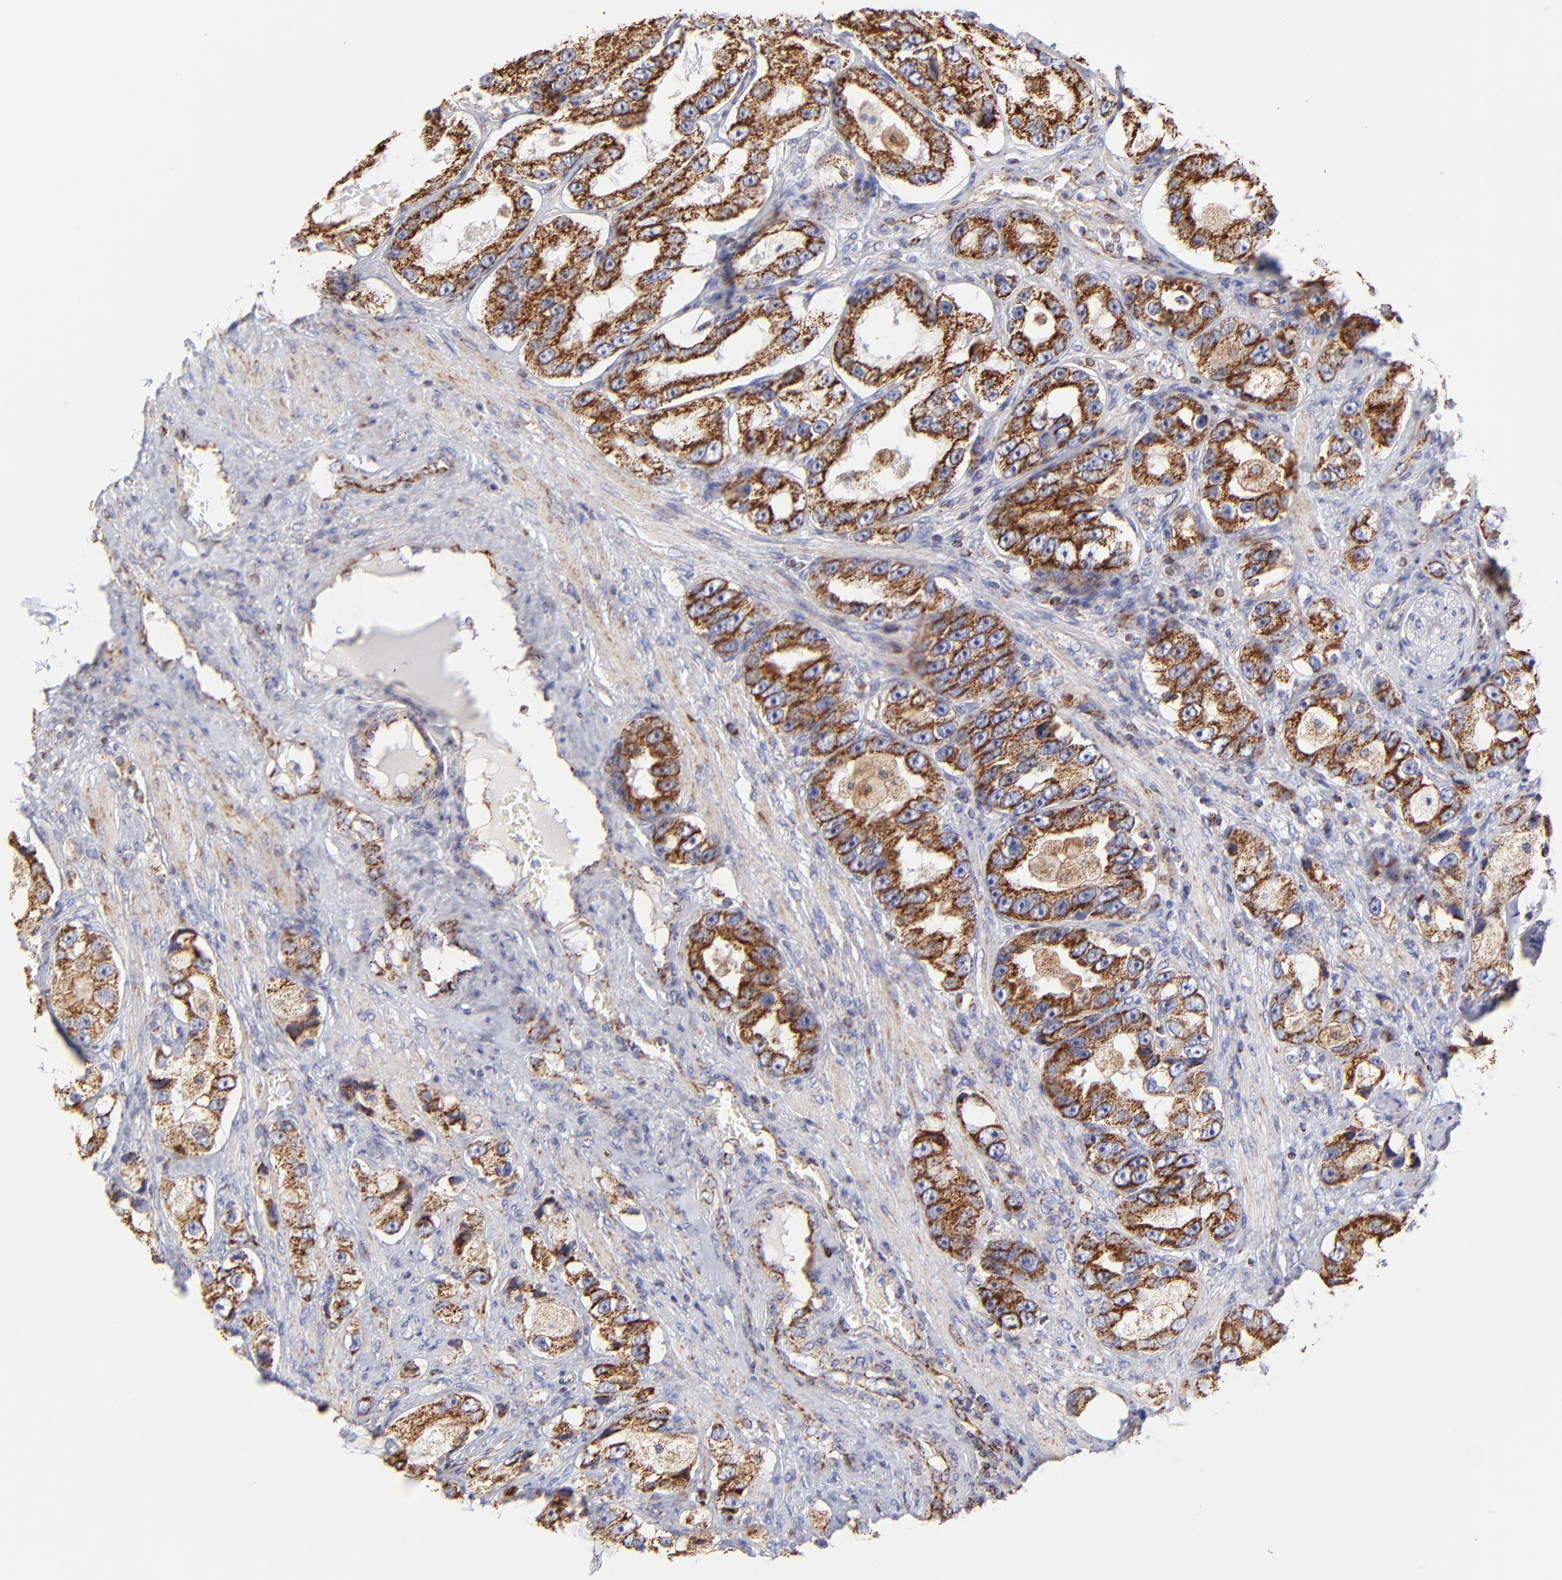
{"staining": {"intensity": "strong", "quantity": ">75%", "location": "cytoplasmic/membranous"}, "tissue": "prostate cancer", "cell_type": "Tumor cells", "image_type": "cancer", "snomed": [{"axis": "morphology", "description": "Adenocarcinoma, High grade"}, {"axis": "topography", "description": "Prostate"}], "caption": "Immunohistochemical staining of prostate cancer (adenocarcinoma (high-grade)) demonstrates high levels of strong cytoplasmic/membranous protein staining in about >75% of tumor cells.", "gene": "ECH1", "patient": {"sex": "male", "age": 63}}